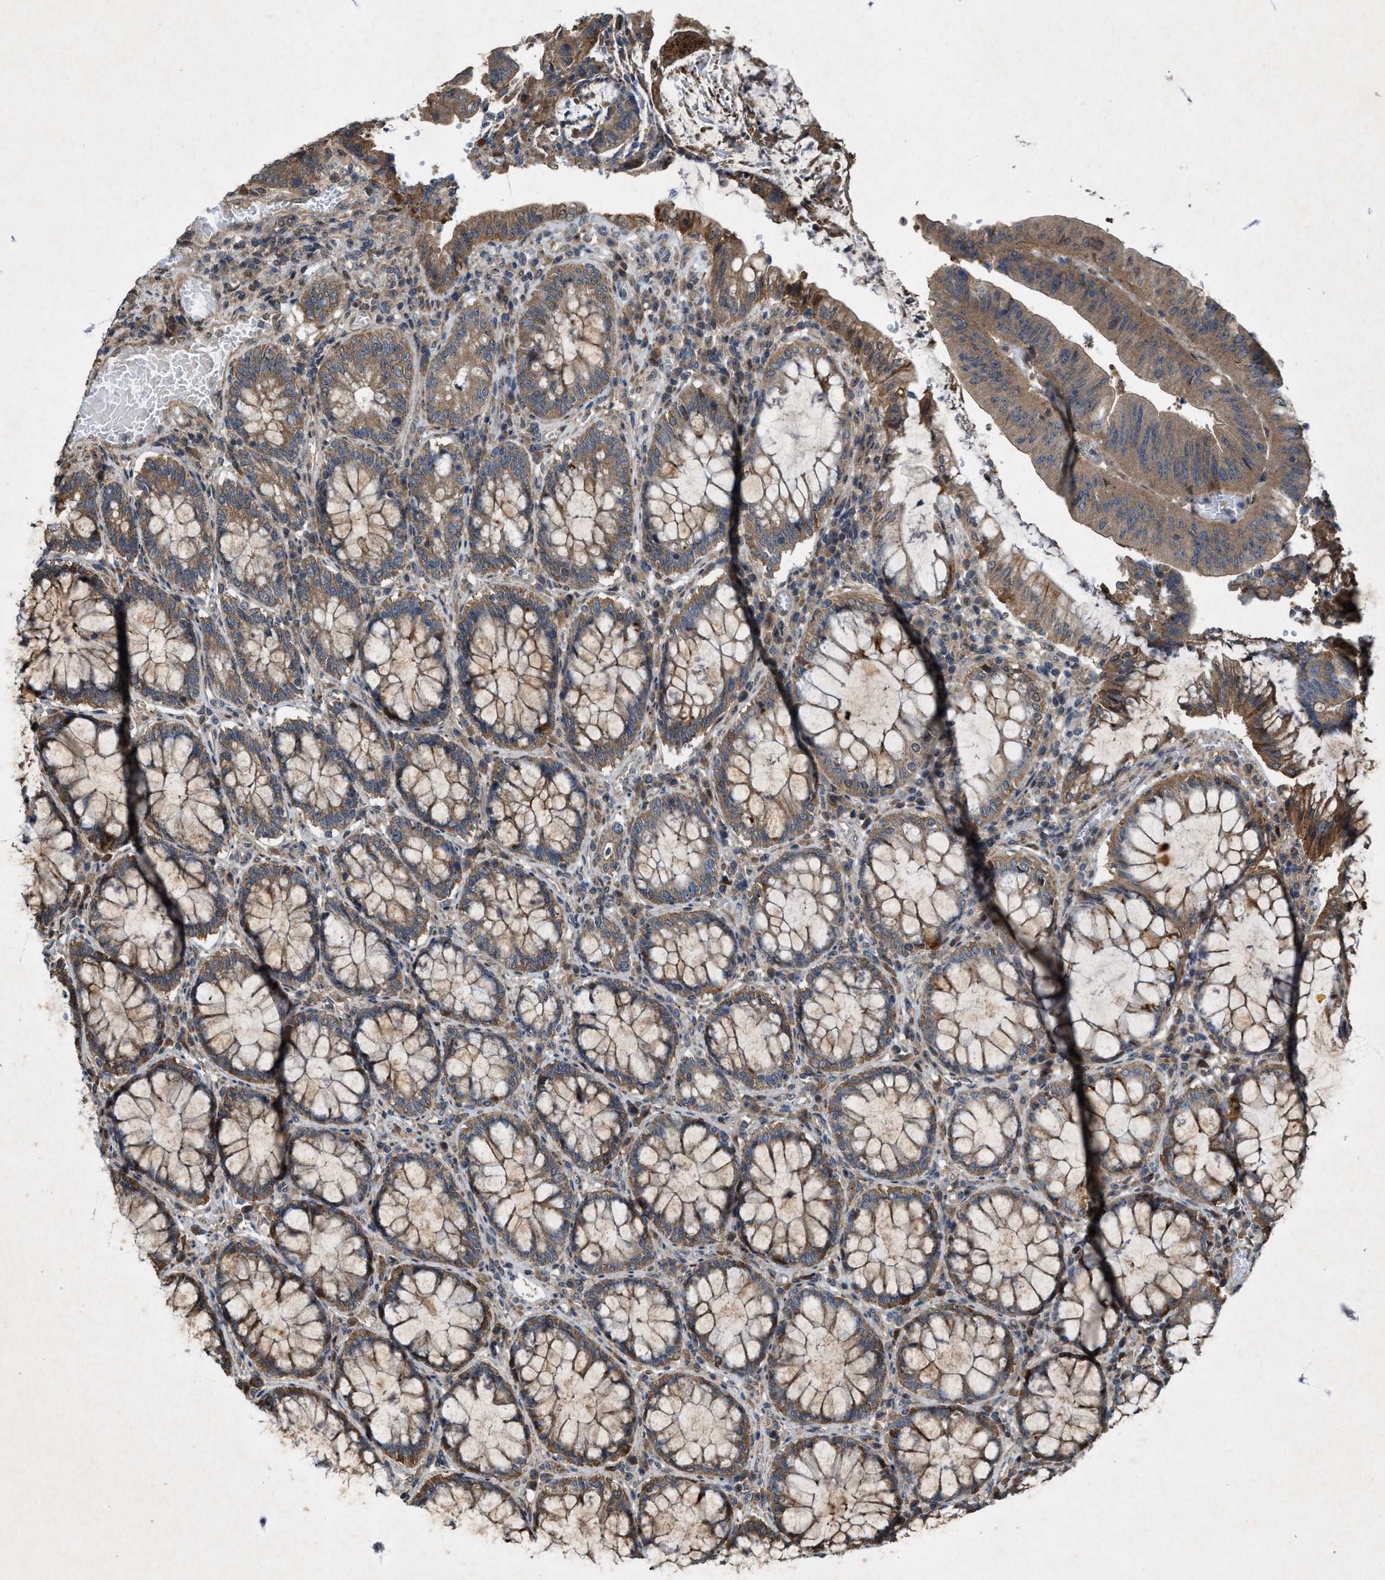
{"staining": {"intensity": "weak", "quantity": ">75%", "location": "cytoplasmic/membranous"}, "tissue": "colorectal cancer", "cell_type": "Tumor cells", "image_type": "cancer", "snomed": [{"axis": "morphology", "description": "Normal tissue, NOS"}, {"axis": "morphology", "description": "Adenocarcinoma, NOS"}, {"axis": "topography", "description": "Rectum"}], "caption": "DAB immunohistochemical staining of colorectal cancer shows weak cytoplasmic/membranous protein staining in about >75% of tumor cells.", "gene": "PDP2", "patient": {"sex": "female", "age": 66}}